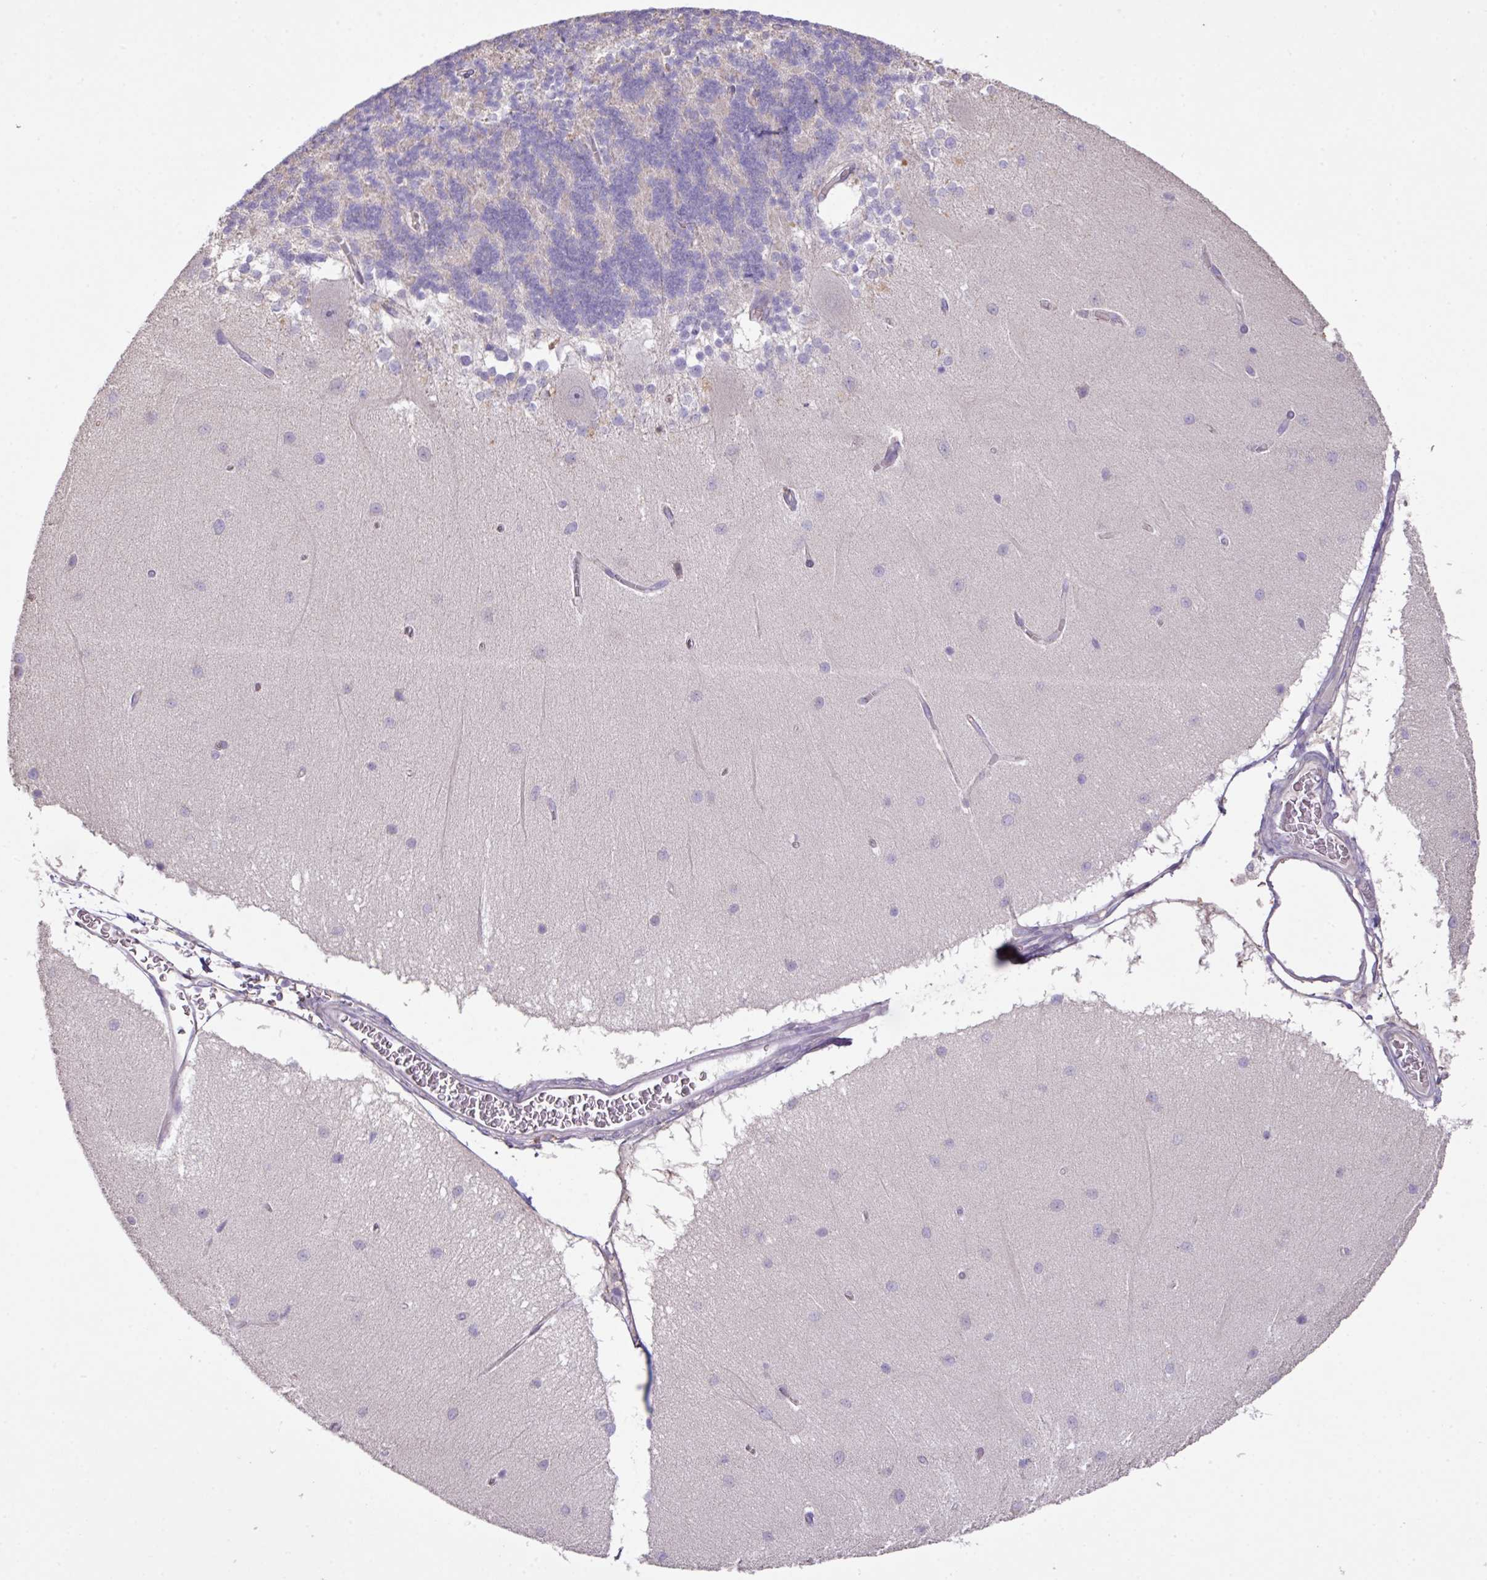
{"staining": {"intensity": "negative", "quantity": "none", "location": "none"}, "tissue": "cerebellum", "cell_type": "Cells in granular layer", "image_type": "normal", "snomed": [{"axis": "morphology", "description": "Normal tissue, NOS"}, {"axis": "topography", "description": "Cerebellum"}], "caption": "Human cerebellum stained for a protein using immunohistochemistry reveals no staining in cells in granular layer.", "gene": "PRADC1", "patient": {"sex": "female", "age": 54}}